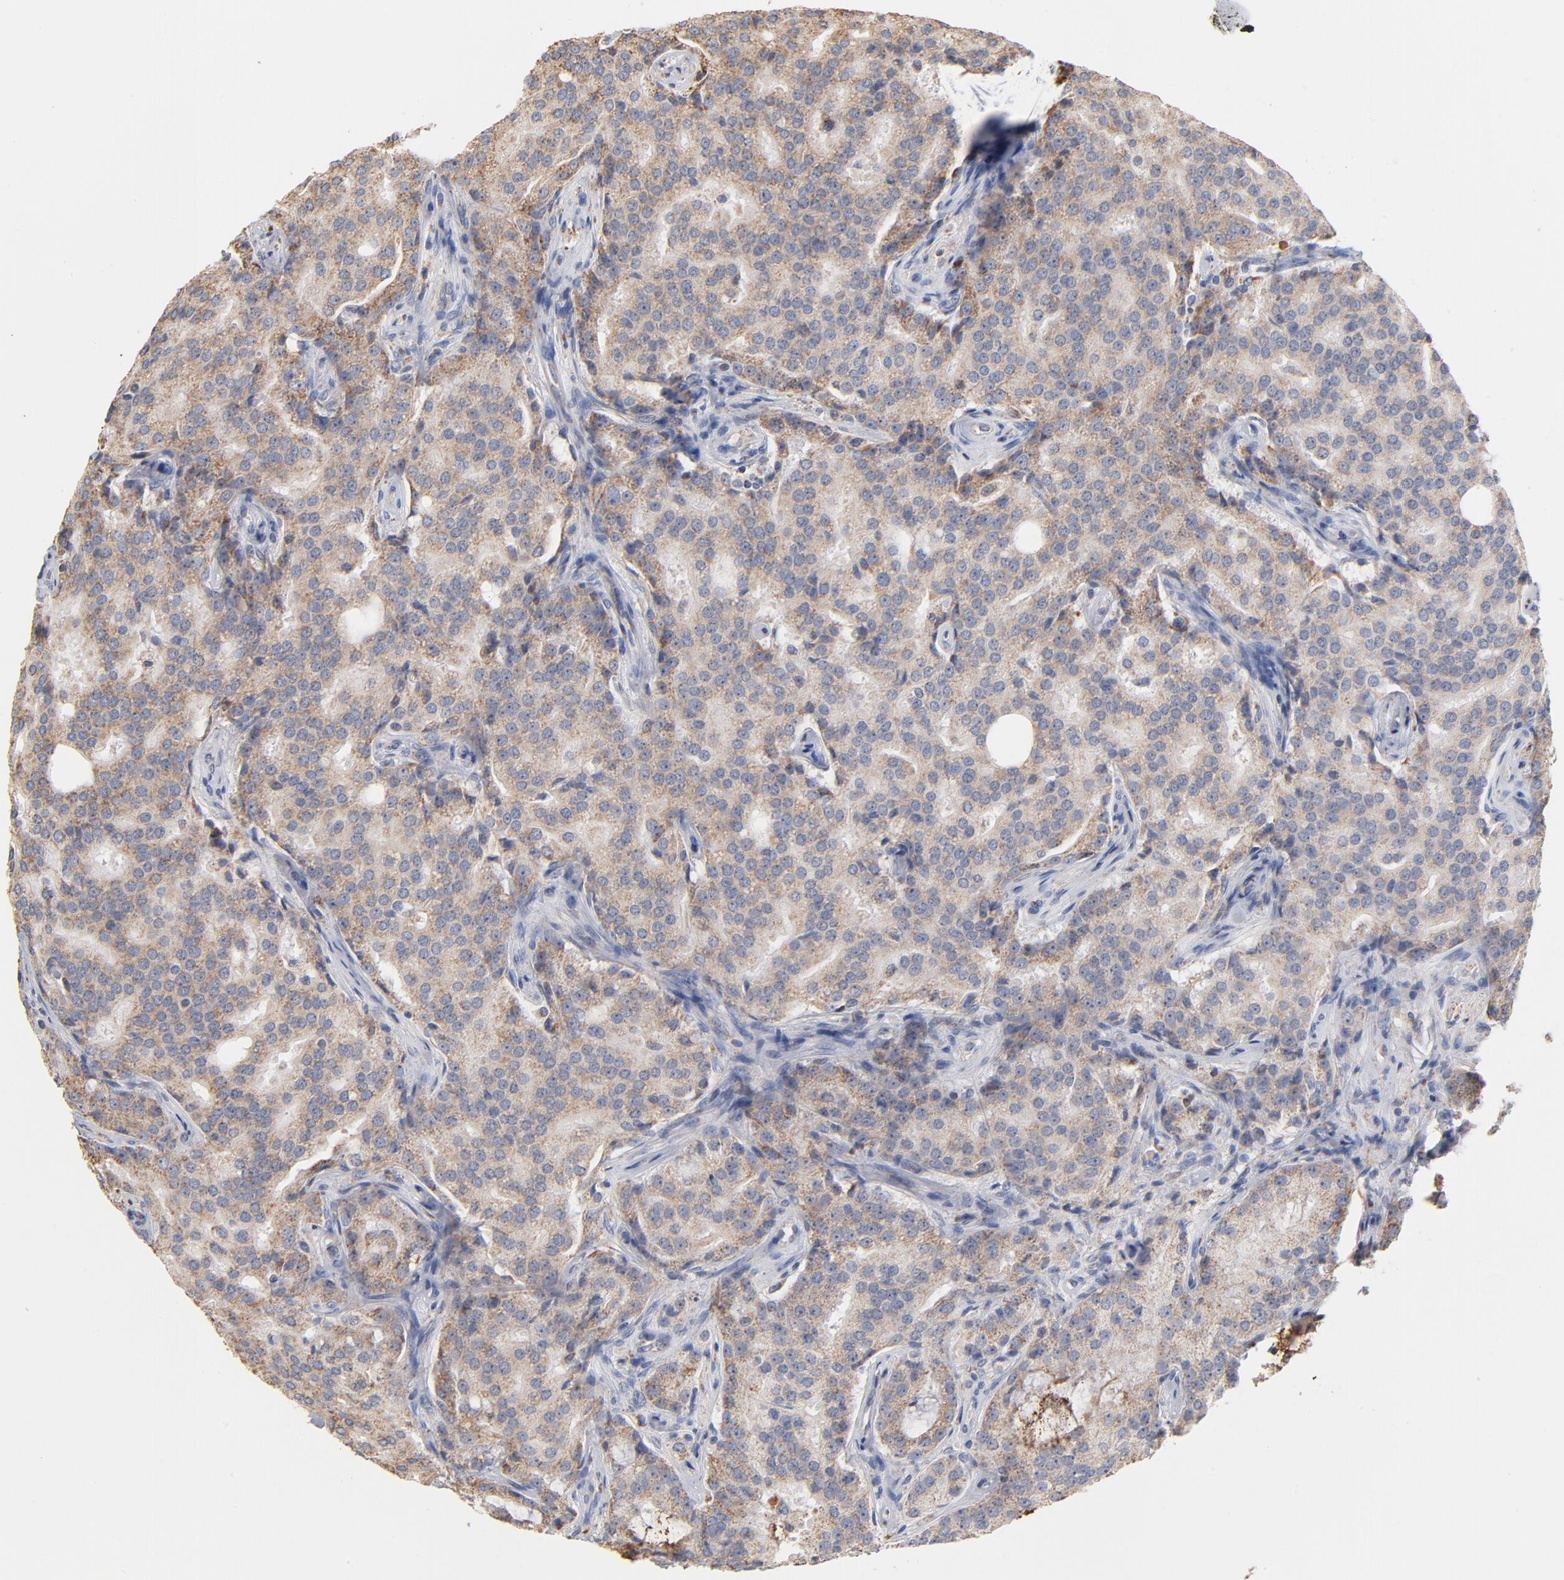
{"staining": {"intensity": "moderate", "quantity": ">75%", "location": "cytoplasmic/membranous"}, "tissue": "prostate cancer", "cell_type": "Tumor cells", "image_type": "cancer", "snomed": [{"axis": "morphology", "description": "Adenocarcinoma, High grade"}, {"axis": "topography", "description": "Prostate"}], "caption": "Immunohistochemistry (DAB (3,3'-diaminobenzidine)) staining of prostate cancer displays moderate cytoplasmic/membranous protein positivity in approximately >75% of tumor cells.", "gene": "UQCRC1", "patient": {"sex": "male", "age": 72}}